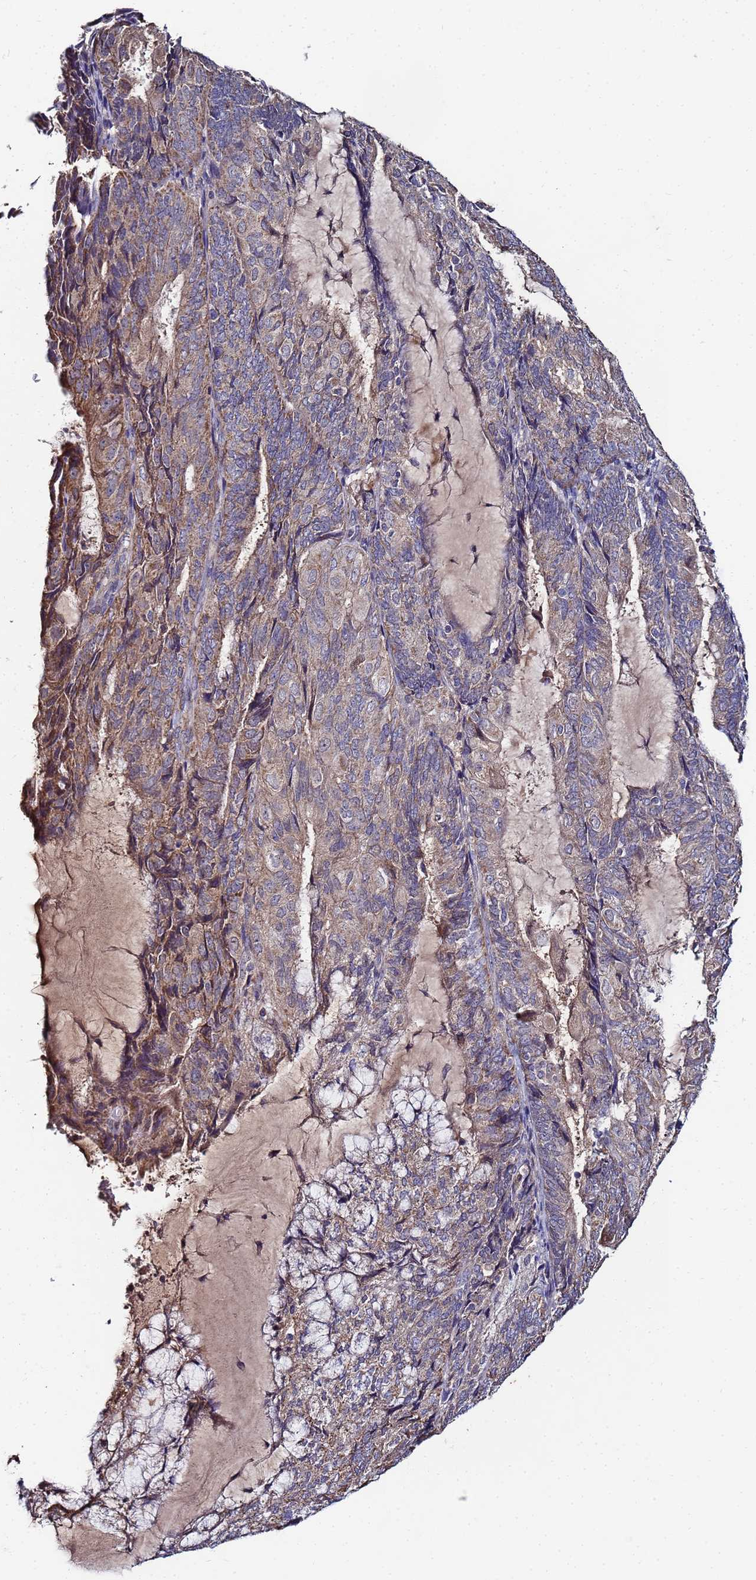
{"staining": {"intensity": "moderate", "quantity": "<25%", "location": "cytoplasmic/membranous"}, "tissue": "endometrial cancer", "cell_type": "Tumor cells", "image_type": "cancer", "snomed": [{"axis": "morphology", "description": "Adenocarcinoma, NOS"}, {"axis": "topography", "description": "Endometrium"}], "caption": "Endometrial adenocarcinoma stained with DAB immunohistochemistry shows low levels of moderate cytoplasmic/membranous staining in approximately <25% of tumor cells.", "gene": "C5orf34", "patient": {"sex": "female", "age": 81}}